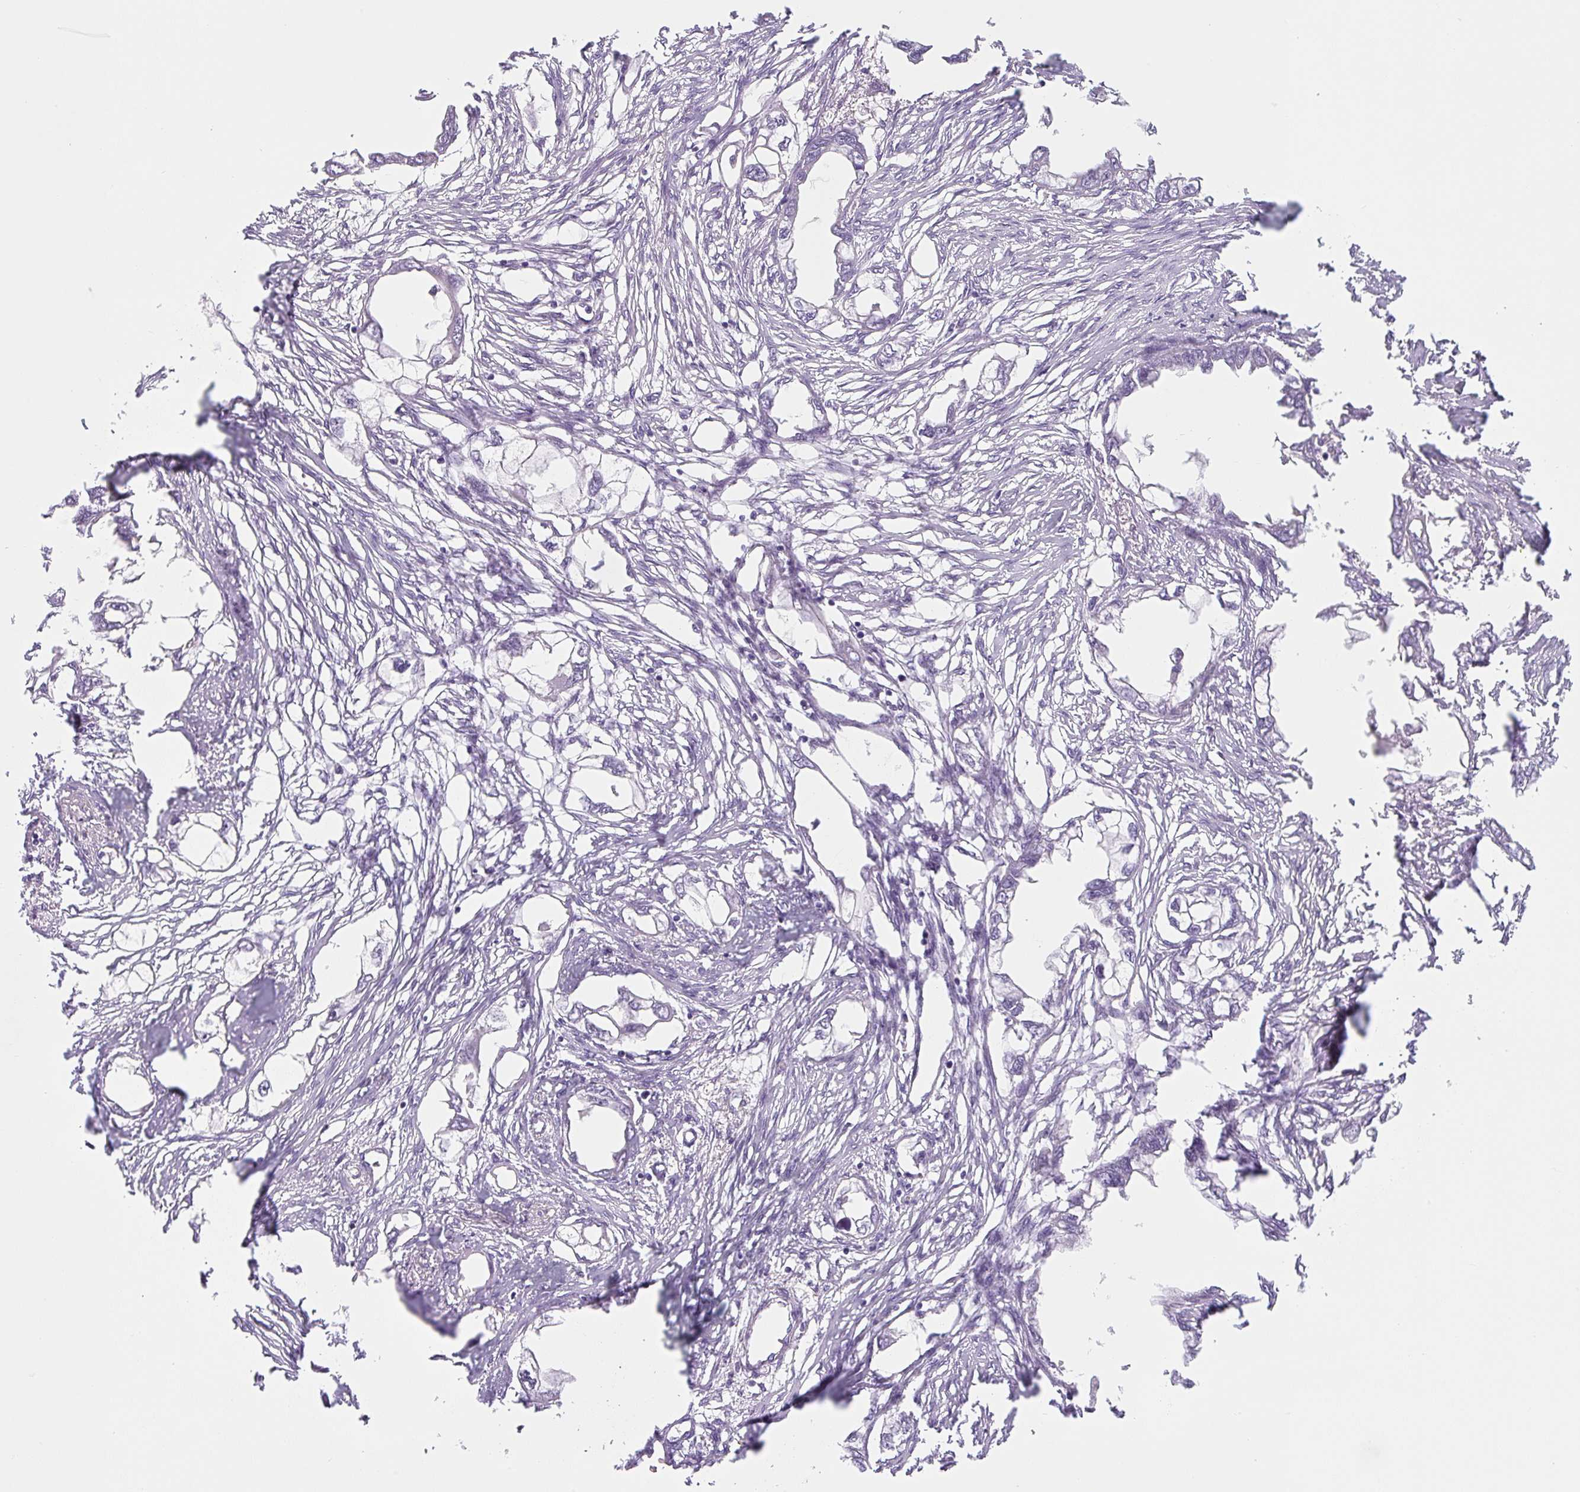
{"staining": {"intensity": "negative", "quantity": "none", "location": "none"}, "tissue": "endometrial cancer", "cell_type": "Tumor cells", "image_type": "cancer", "snomed": [{"axis": "morphology", "description": "Adenocarcinoma, NOS"}, {"axis": "morphology", "description": "Adenocarcinoma, metastatic, NOS"}, {"axis": "topography", "description": "Adipose tissue"}, {"axis": "topography", "description": "Endometrium"}], "caption": "Histopathology image shows no protein expression in tumor cells of endometrial cancer (metastatic adenocarcinoma) tissue.", "gene": "PRM1", "patient": {"sex": "female", "age": 67}}